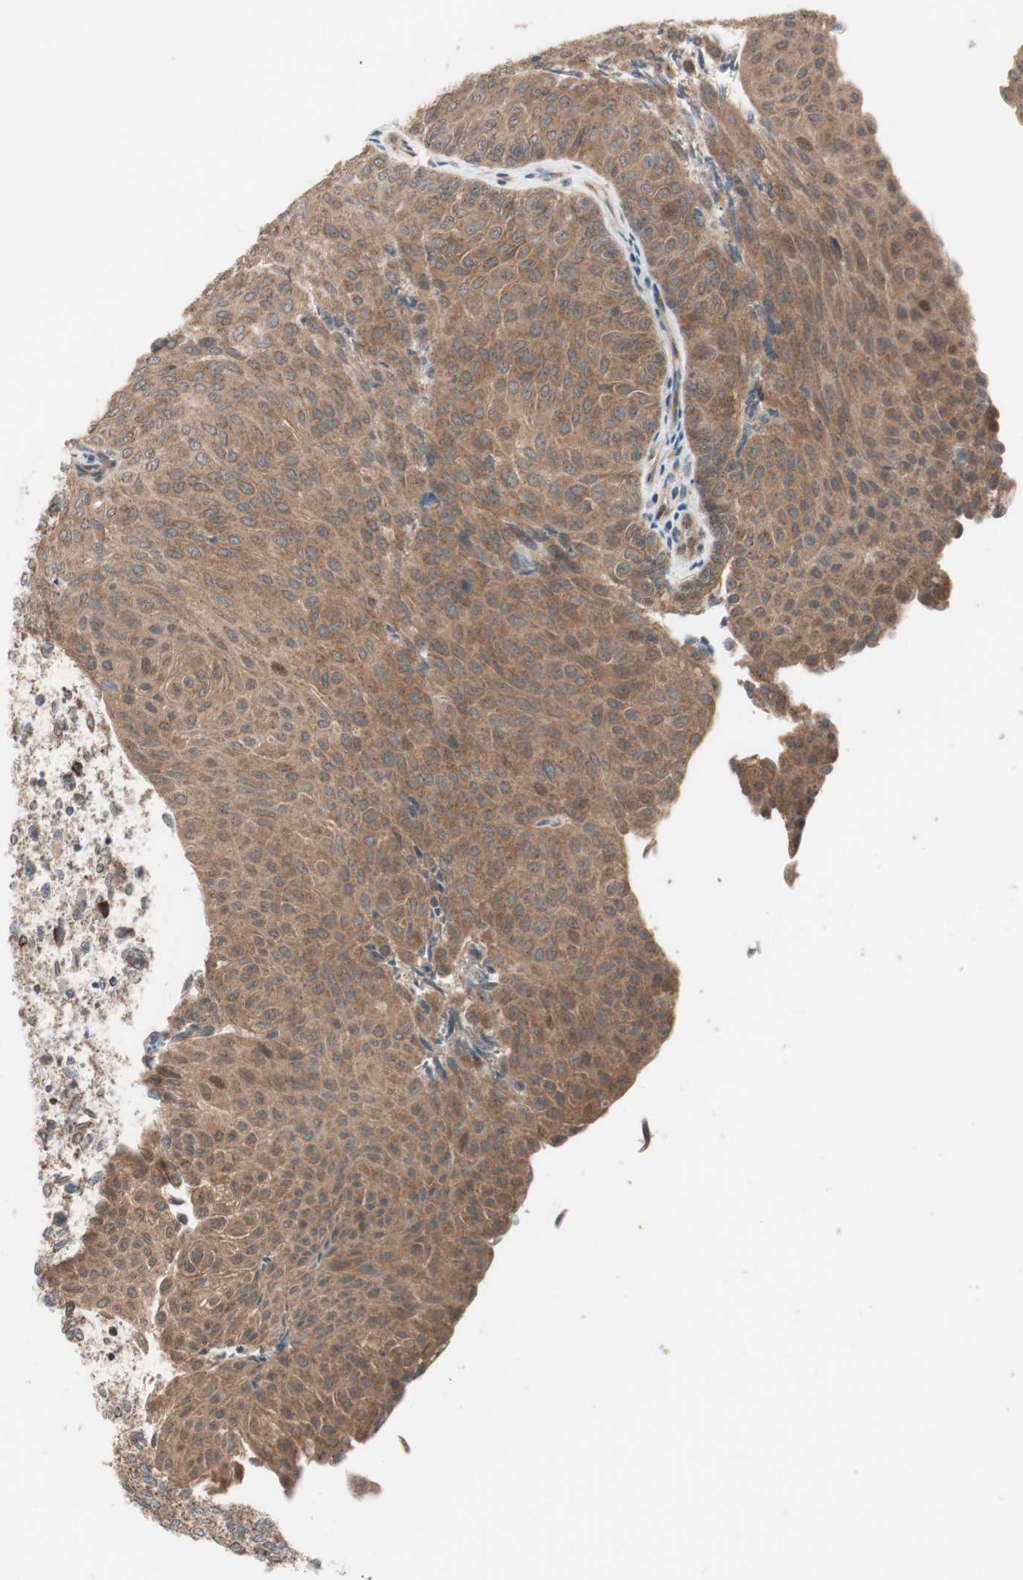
{"staining": {"intensity": "moderate", "quantity": ">75%", "location": "cytoplasmic/membranous"}, "tissue": "urothelial cancer", "cell_type": "Tumor cells", "image_type": "cancer", "snomed": [{"axis": "morphology", "description": "Urothelial carcinoma, Low grade"}, {"axis": "topography", "description": "Urinary bladder"}], "caption": "Urothelial carcinoma (low-grade) stained with immunohistochemistry demonstrates moderate cytoplasmic/membranous staining in about >75% of tumor cells.", "gene": "FBXO5", "patient": {"sex": "male", "age": 78}}